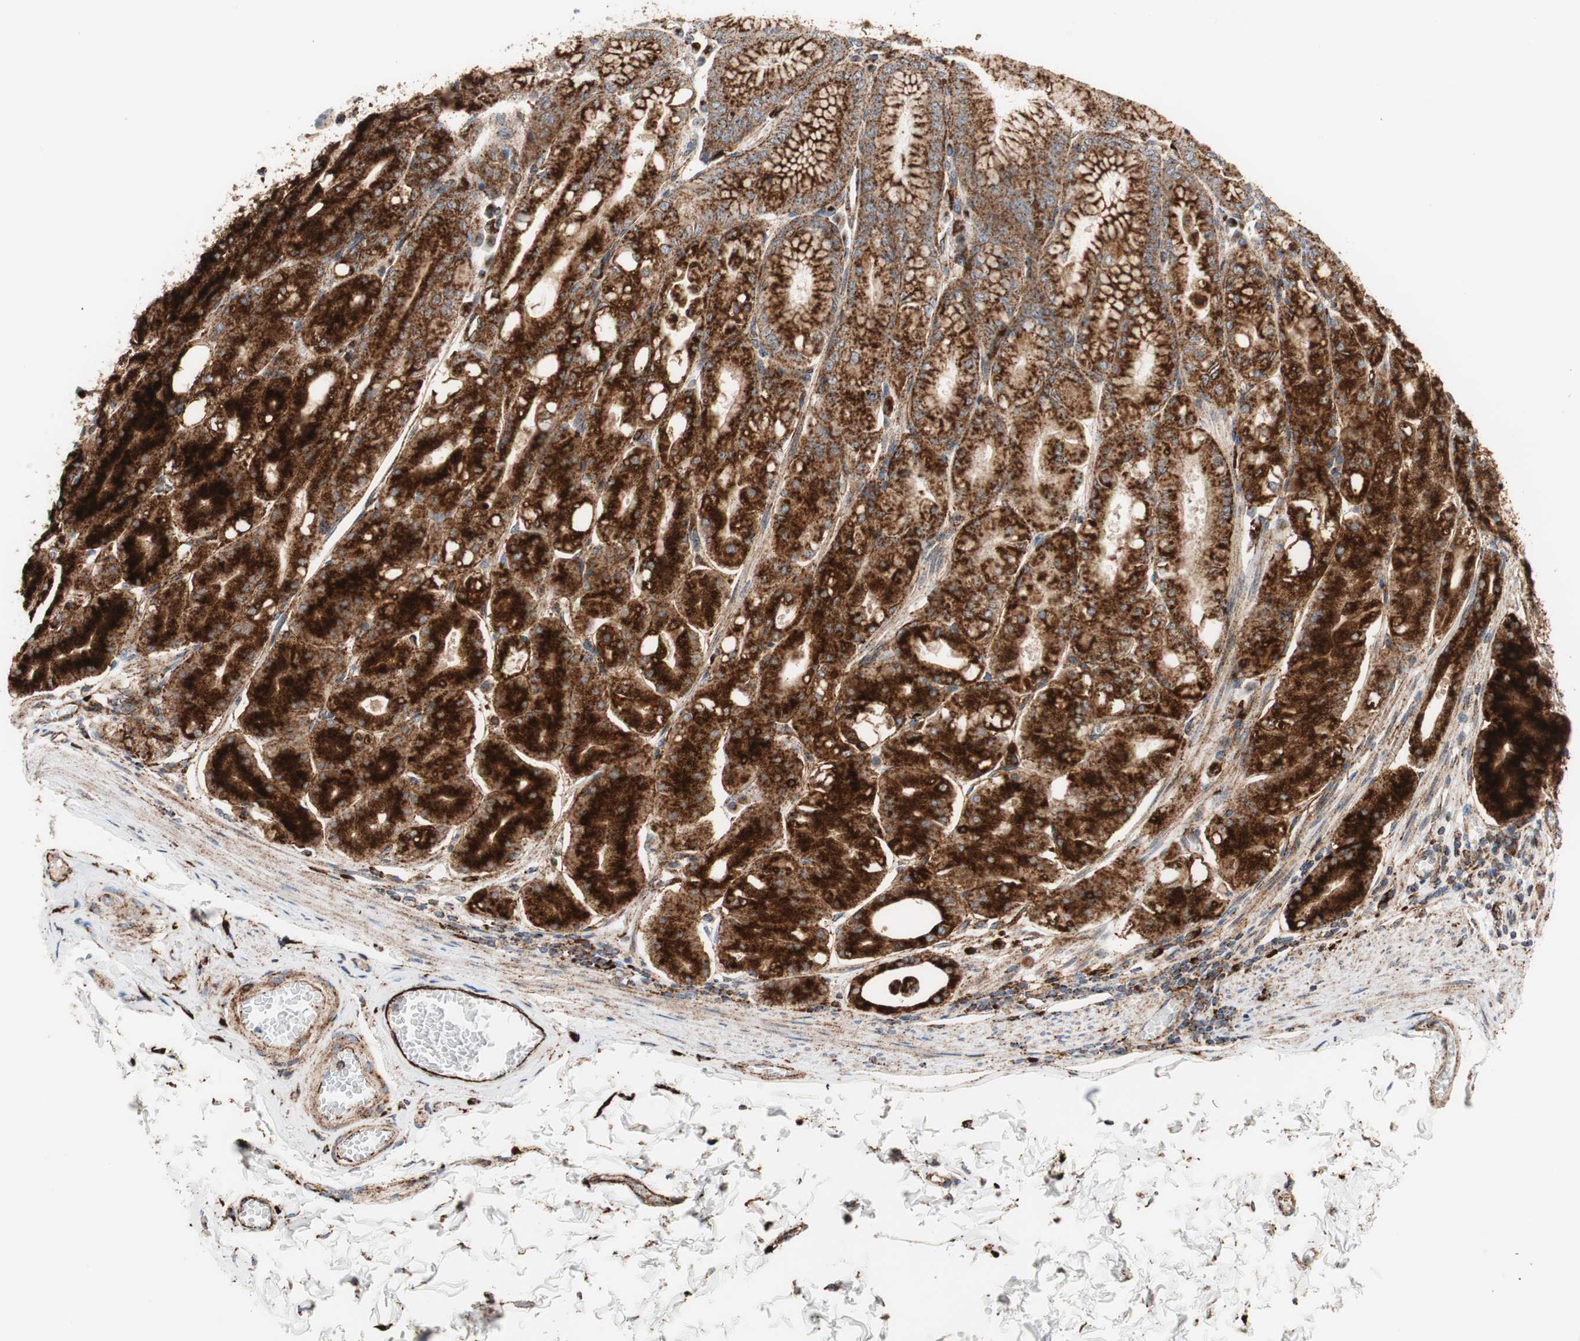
{"staining": {"intensity": "strong", "quantity": ">75%", "location": "cytoplasmic/membranous"}, "tissue": "stomach", "cell_type": "Glandular cells", "image_type": "normal", "snomed": [{"axis": "morphology", "description": "Normal tissue, NOS"}, {"axis": "topography", "description": "Stomach, lower"}], "caption": "A high-resolution photomicrograph shows immunohistochemistry staining of unremarkable stomach, which demonstrates strong cytoplasmic/membranous positivity in approximately >75% of glandular cells. Ihc stains the protein in brown and the nuclei are stained blue.", "gene": "LAMP1", "patient": {"sex": "male", "age": 71}}